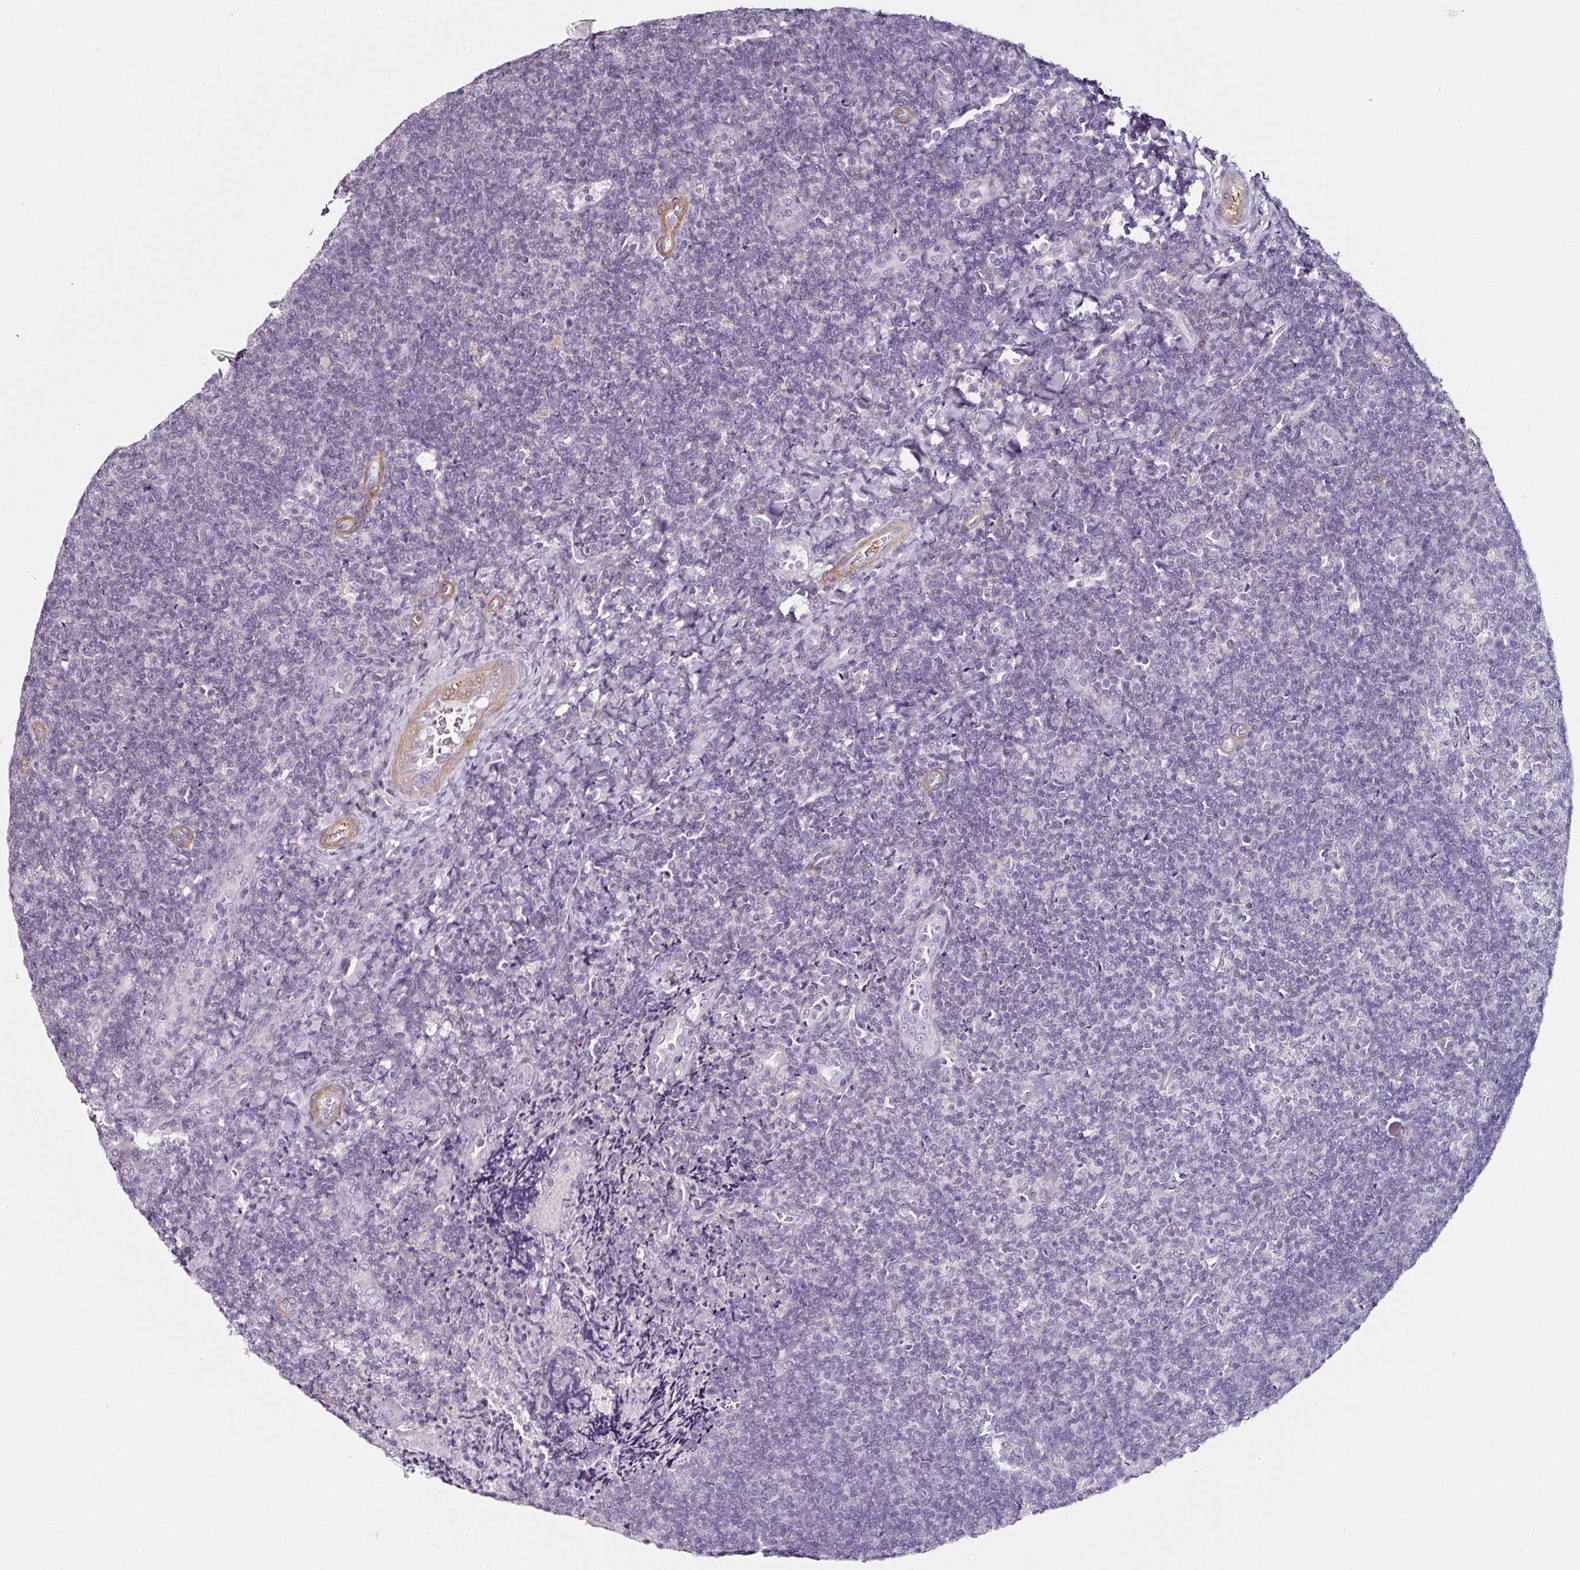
{"staining": {"intensity": "negative", "quantity": "none", "location": "none"}, "tissue": "tonsil", "cell_type": "Germinal center cells", "image_type": "normal", "snomed": [{"axis": "morphology", "description": "Normal tissue, NOS"}, {"axis": "topography", "description": "Tonsil"}], "caption": "Immunohistochemistry (IHC) histopathology image of benign tonsil: human tonsil stained with DAB shows no significant protein staining in germinal center cells. (DAB immunohistochemistry visualized using brightfield microscopy, high magnification).", "gene": "CAP2", "patient": {"sex": "male", "age": 17}}